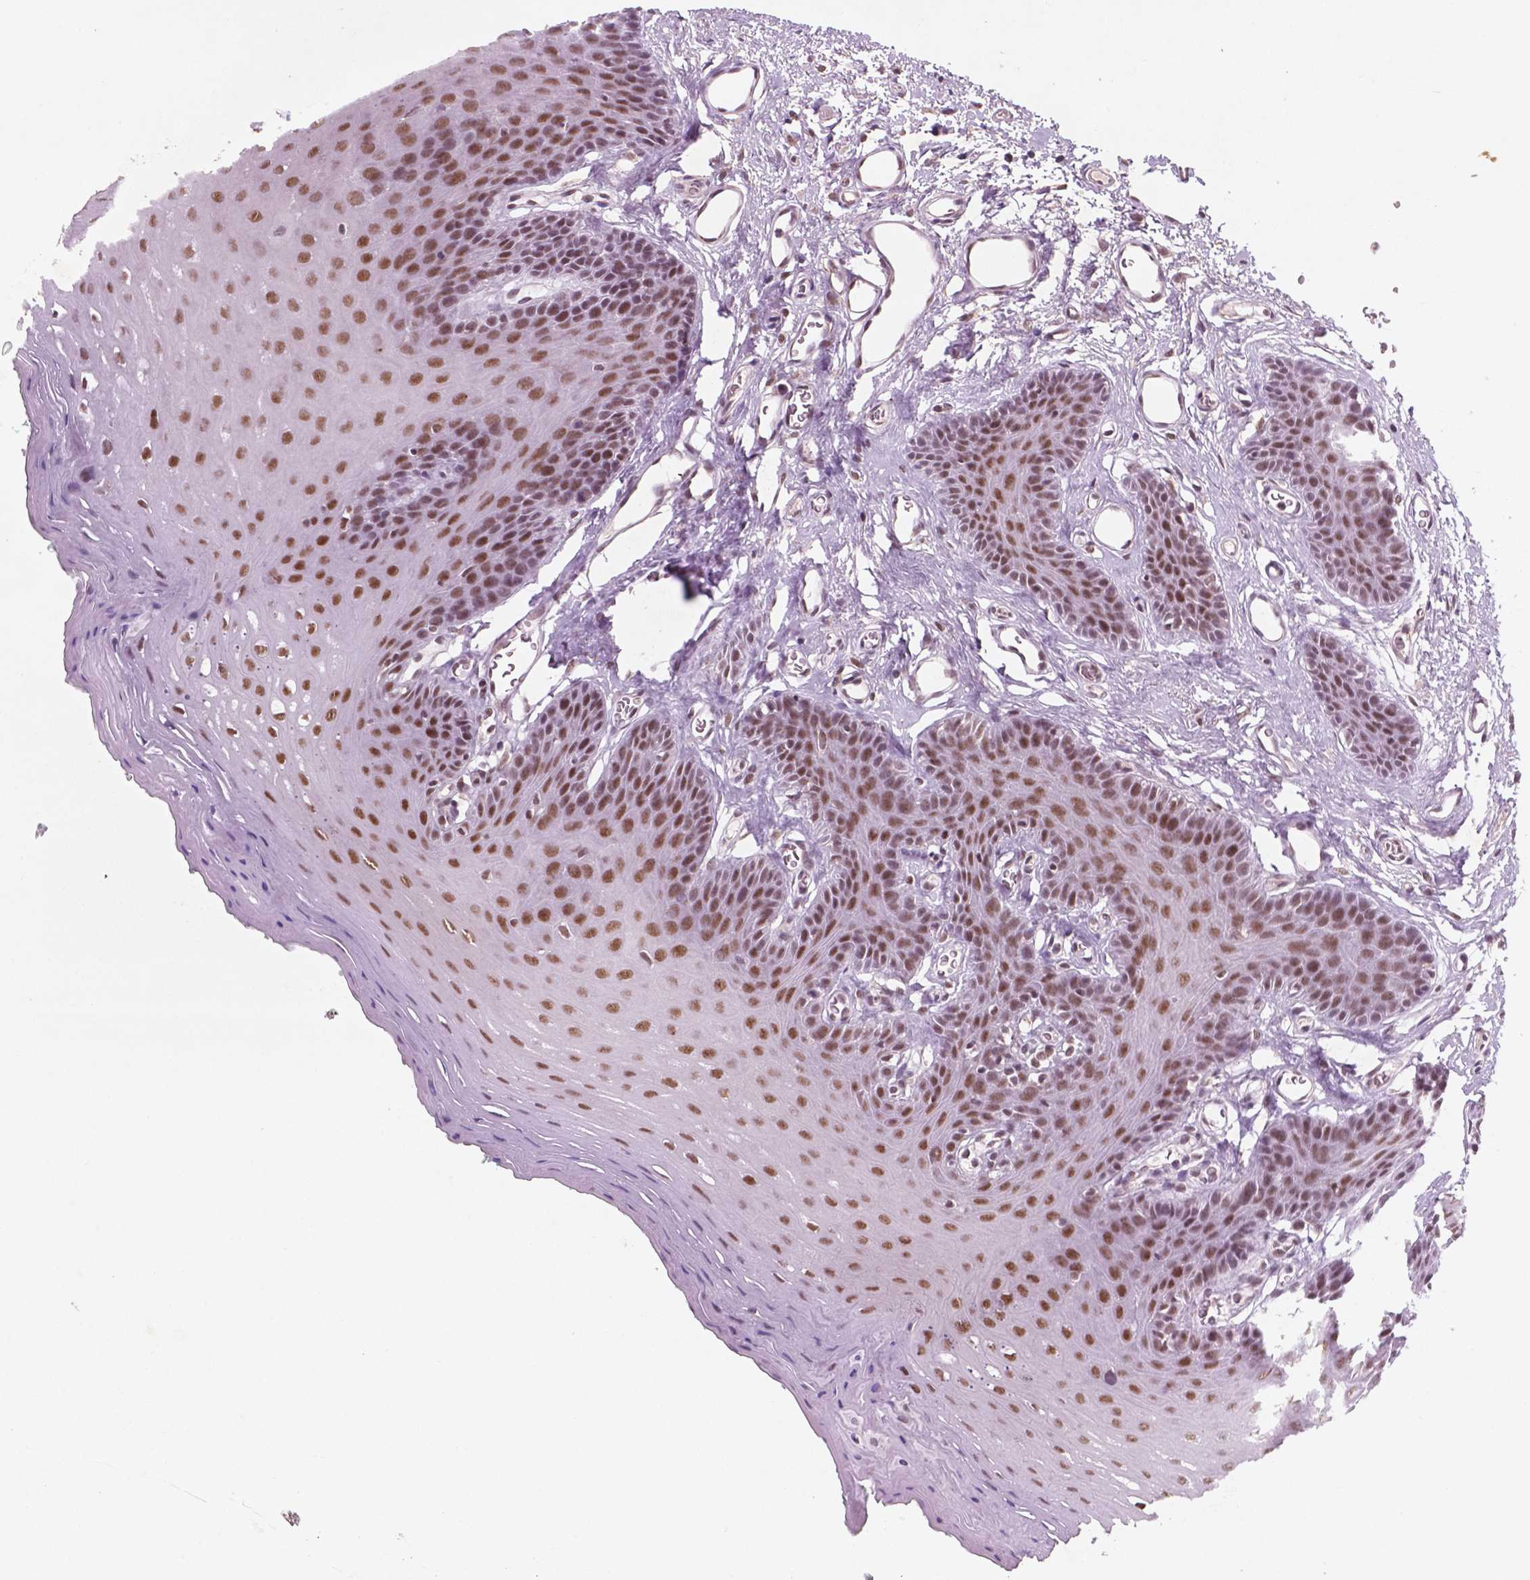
{"staining": {"intensity": "moderate", "quantity": ">75%", "location": "nuclear"}, "tissue": "oral mucosa", "cell_type": "Squamous epithelial cells", "image_type": "normal", "snomed": [{"axis": "morphology", "description": "Normal tissue, NOS"}, {"axis": "morphology", "description": "Squamous cell carcinoma, NOS"}, {"axis": "topography", "description": "Oral tissue"}, {"axis": "topography", "description": "Head-Neck"}], "caption": "Protein staining by IHC exhibits moderate nuclear expression in approximately >75% of squamous epithelial cells in benign oral mucosa.", "gene": "CTR9", "patient": {"sex": "female", "age": 50}}